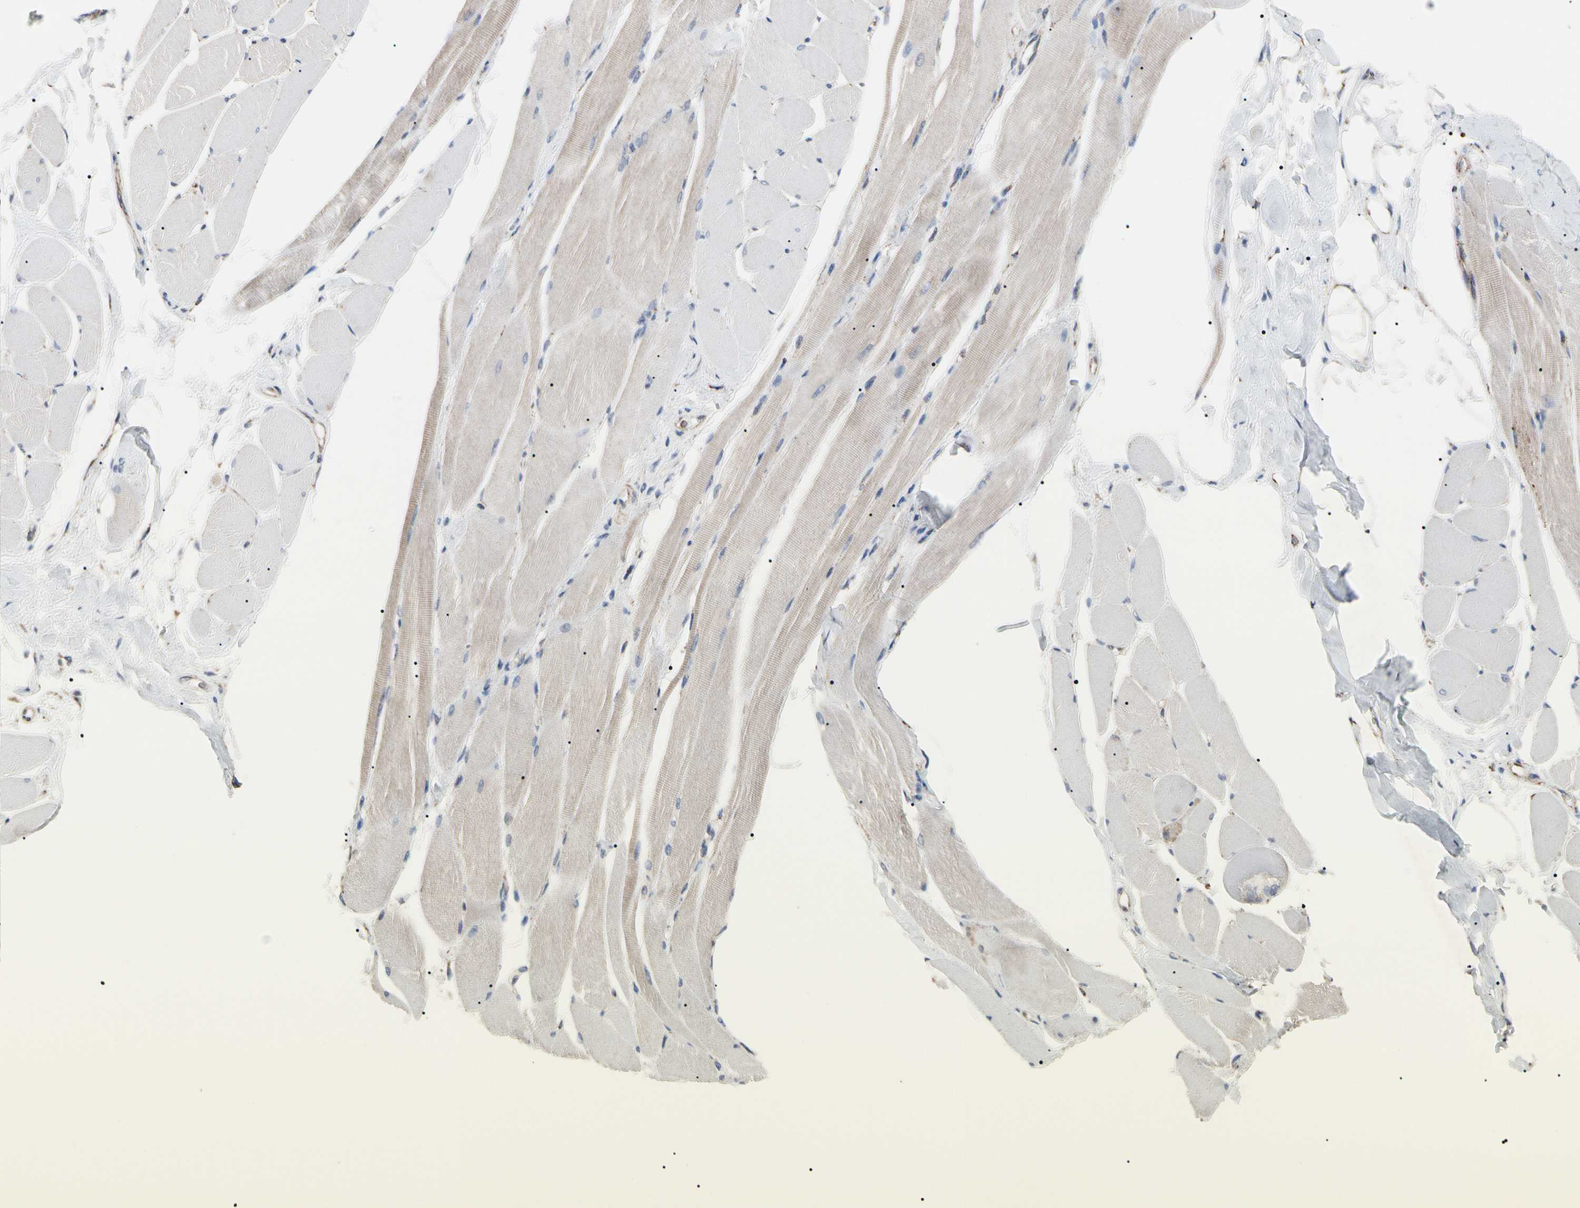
{"staining": {"intensity": "weak", "quantity": "25%-75%", "location": "cytoplasmic/membranous"}, "tissue": "skeletal muscle", "cell_type": "Myocytes", "image_type": "normal", "snomed": [{"axis": "morphology", "description": "Normal tissue, NOS"}, {"axis": "topography", "description": "Skeletal muscle"}, {"axis": "topography", "description": "Peripheral nerve tissue"}], "caption": "Unremarkable skeletal muscle shows weak cytoplasmic/membranous staining in approximately 25%-75% of myocytes.", "gene": "FAM110B", "patient": {"sex": "female", "age": 84}}